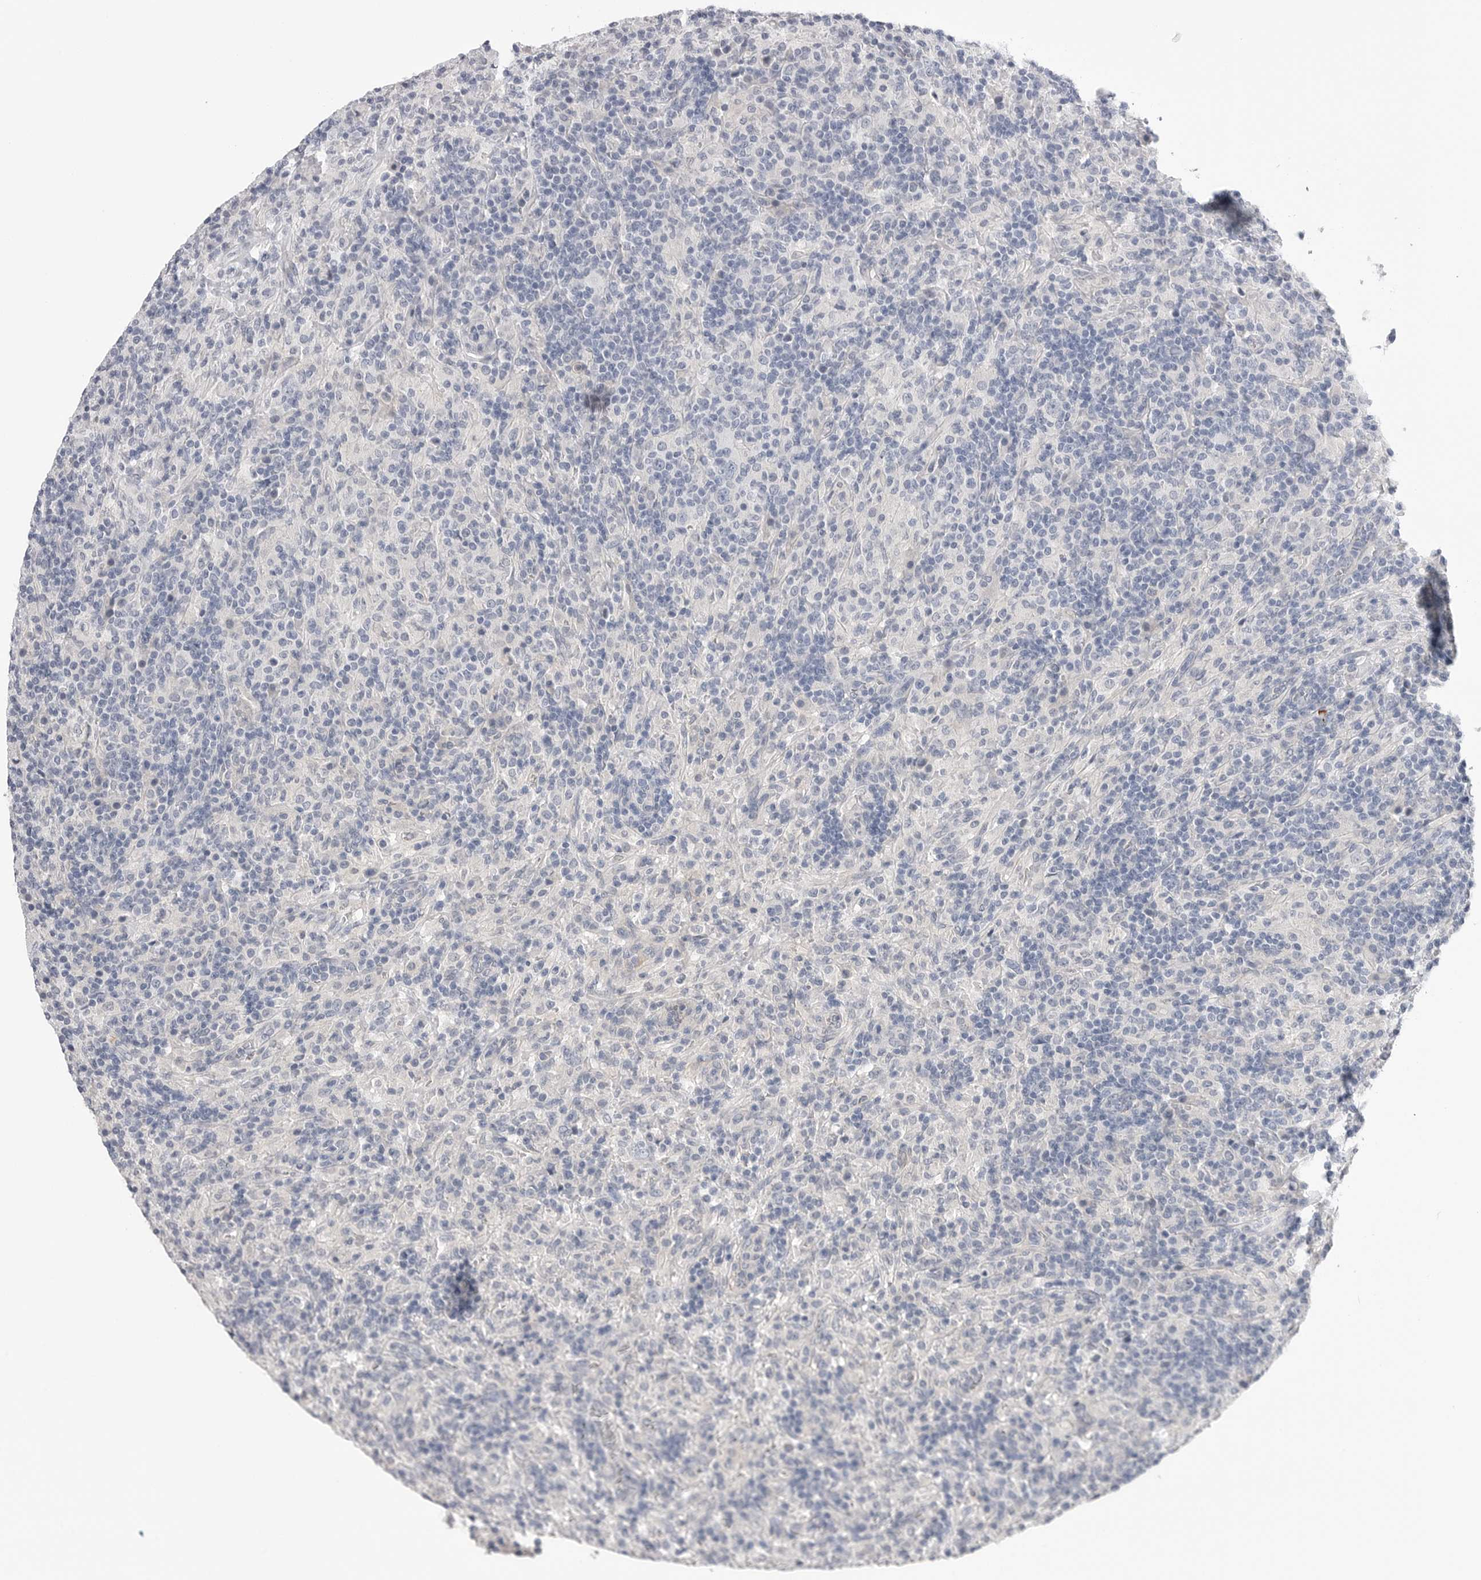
{"staining": {"intensity": "negative", "quantity": "none", "location": "none"}, "tissue": "lymphoma", "cell_type": "Tumor cells", "image_type": "cancer", "snomed": [{"axis": "morphology", "description": "Hodgkin's disease, NOS"}, {"axis": "topography", "description": "Lymph node"}], "caption": "Hodgkin's disease was stained to show a protein in brown. There is no significant positivity in tumor cells.", "gene": "DLGAP3", "patient": {"sex": "male", "age": 70}}